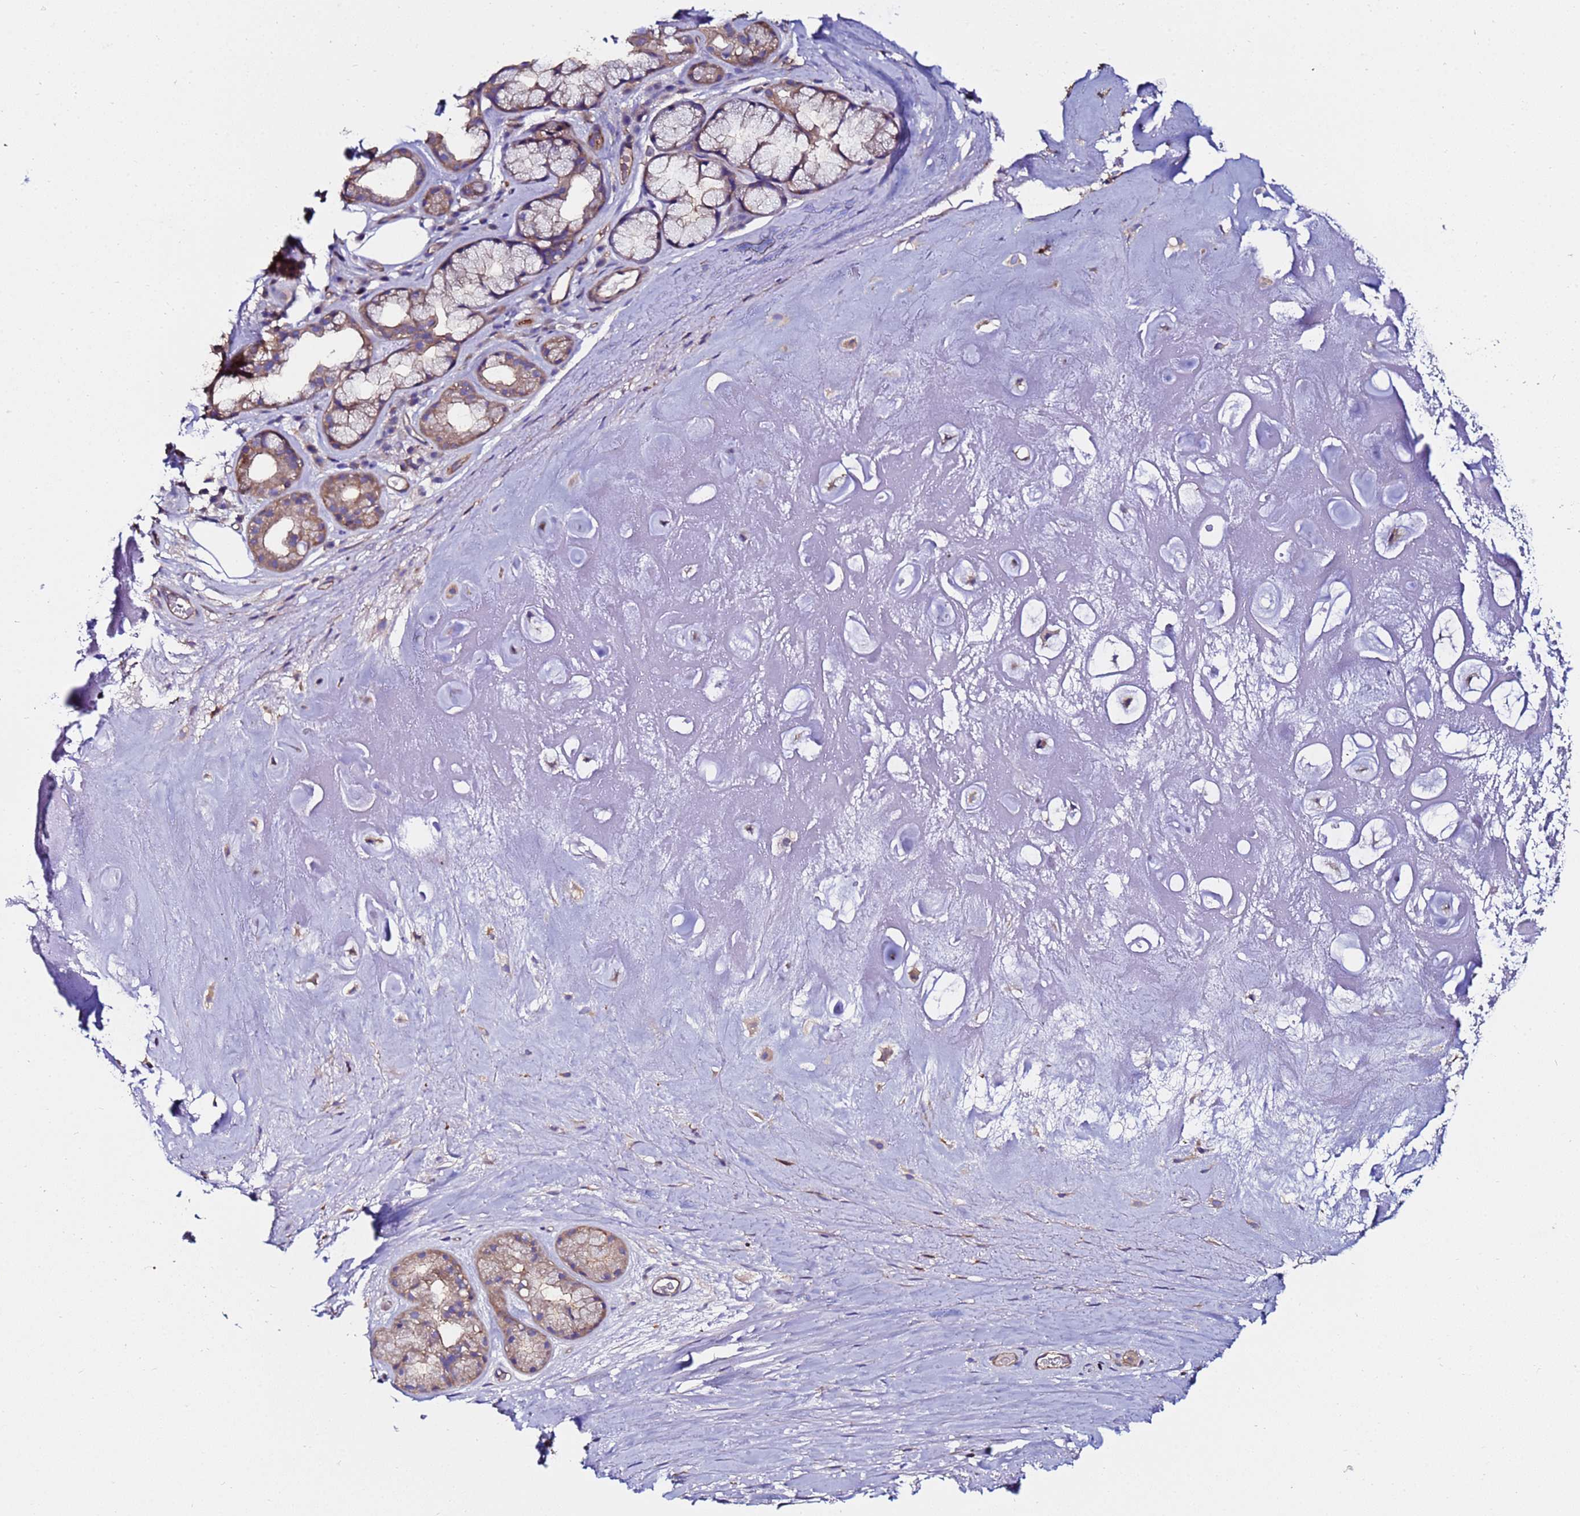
{"staining": {"intensity": "negative", "quantity": "none", "location": "none"}, "tissue": "adipose tissue", "cell_type": "Adipocytes", "image_type": "normal", "snomed": [{"axis": "morphology", "description": "Normal tissue, NOS"}, {"axis": "topography", "description": "Cartilage tissue"}], "caption": "This is an IHC image of benign human adipose tissue. There is no staining in adipocytes.", "gene": "POTEE", "patient": {"sex": "male", "age": 81}}